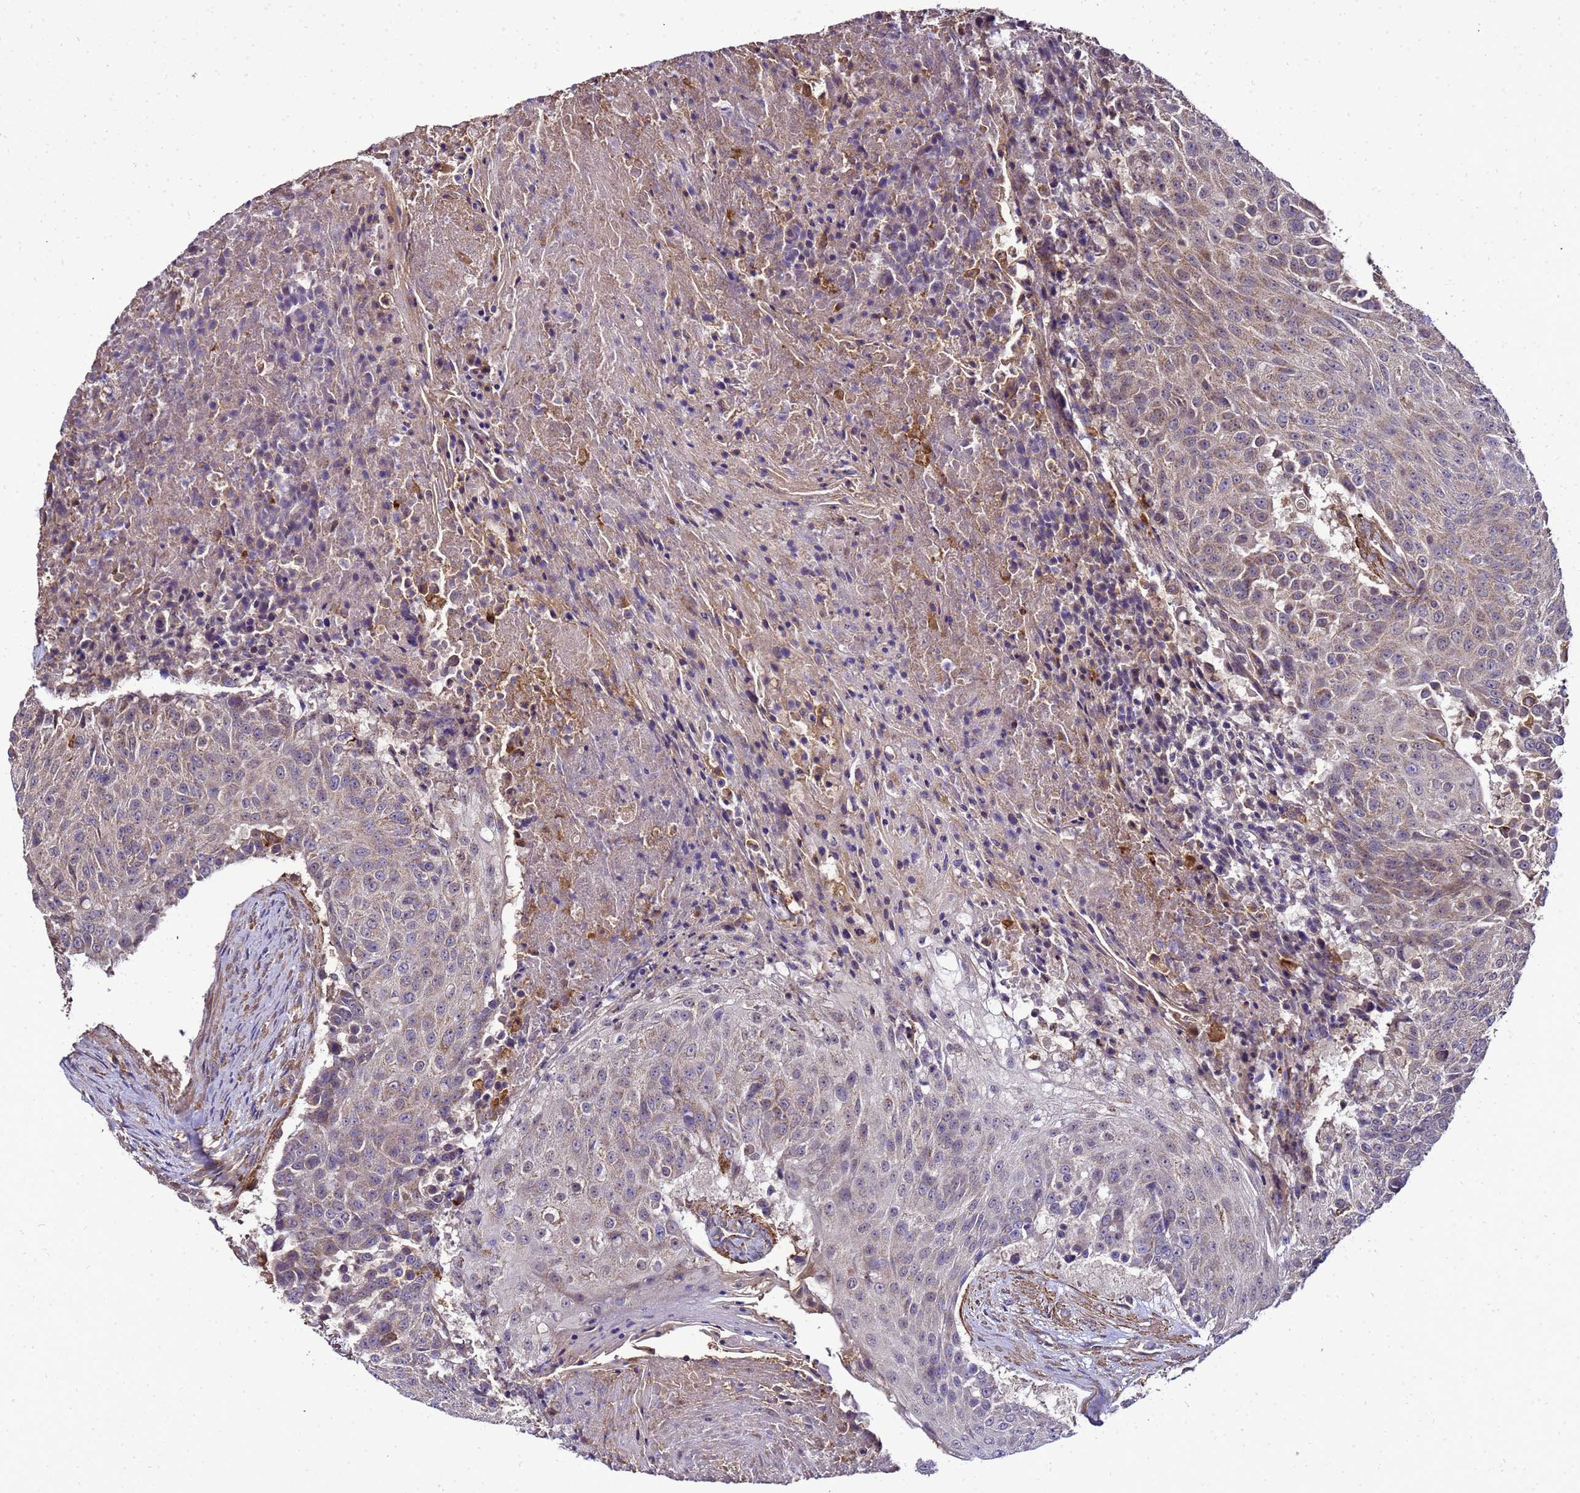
{"staining": {"intensity": "moderate", "quantity": "<25%", "location": "cytoplasmic/membranous"}, "tissue": "urothelial cancer", "cell_type": "Tumor cells", "image_type": "cancer", "snomed": [{"axis": "morphology", "description": "Urothelial carcinoma, High grade"}, {"axis": "topography", "description": "Urinary bladder"}], "caption": "Moderate cytoplasmic/membranous staining for a protein is present in approximately <25% of tumor cells of urothelial carcinoma (high-grade) using immunohistochemistry.", "gene": "TRABD", "patient": {"sex": "female", "age": 63}}